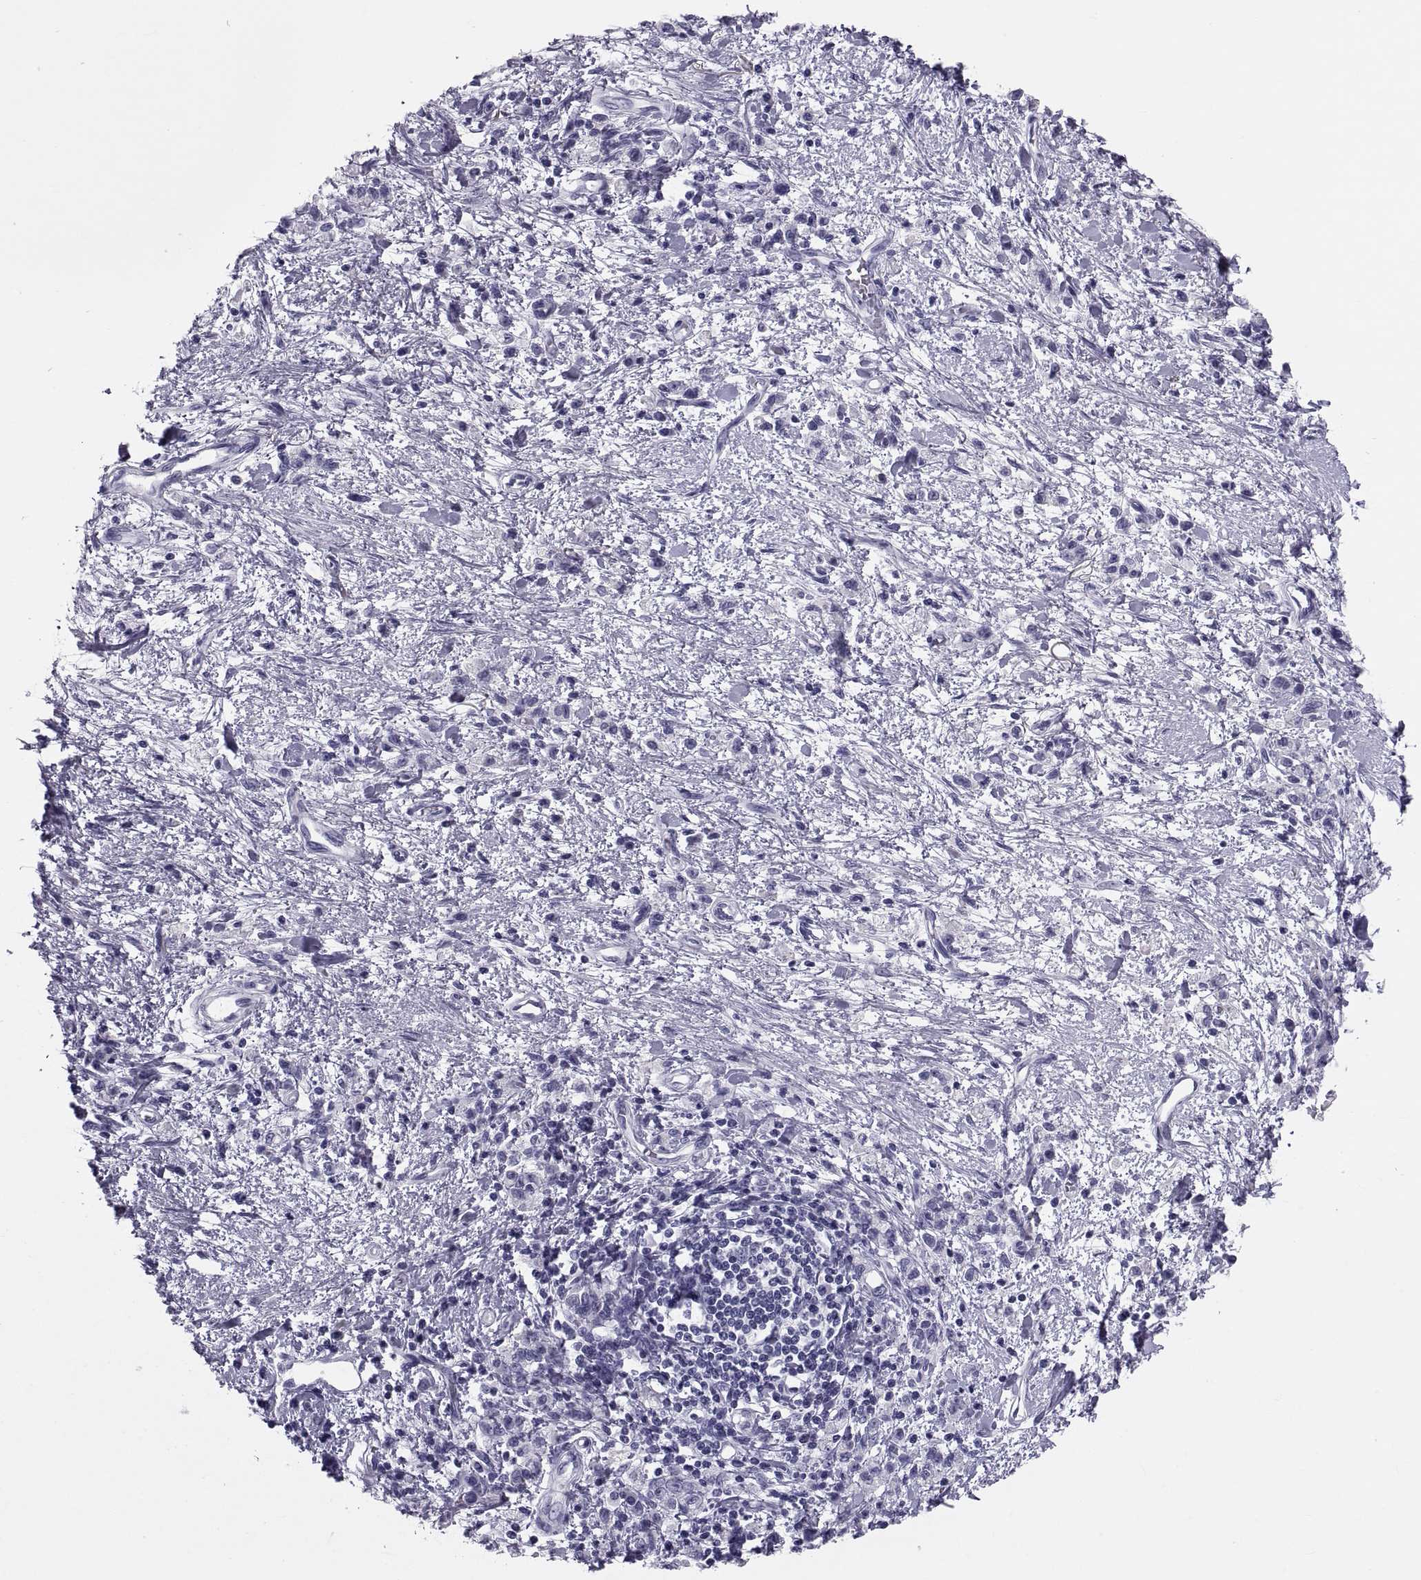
{"staining": {"intensity": "negative", "quantity": "none", "location": "none"}, "tissue": "stomach cancer", "cell_type": "Tumor cells", "image_type": "cancer", "snomed": [{"axis": "morphology", "description": "Adenocarcinoma, NOS"}, {"axis": "topography", "description": "Stomach"}], "caption": "Tumor cells are negative for protein expression in human adenocarcinoma (stomach). (DAB (3,3'-diaminobenzidine) IHC with hematoxylin counter stain).", "gene": "DEFB129", "patient": {"sex": "male", "age": 77}}